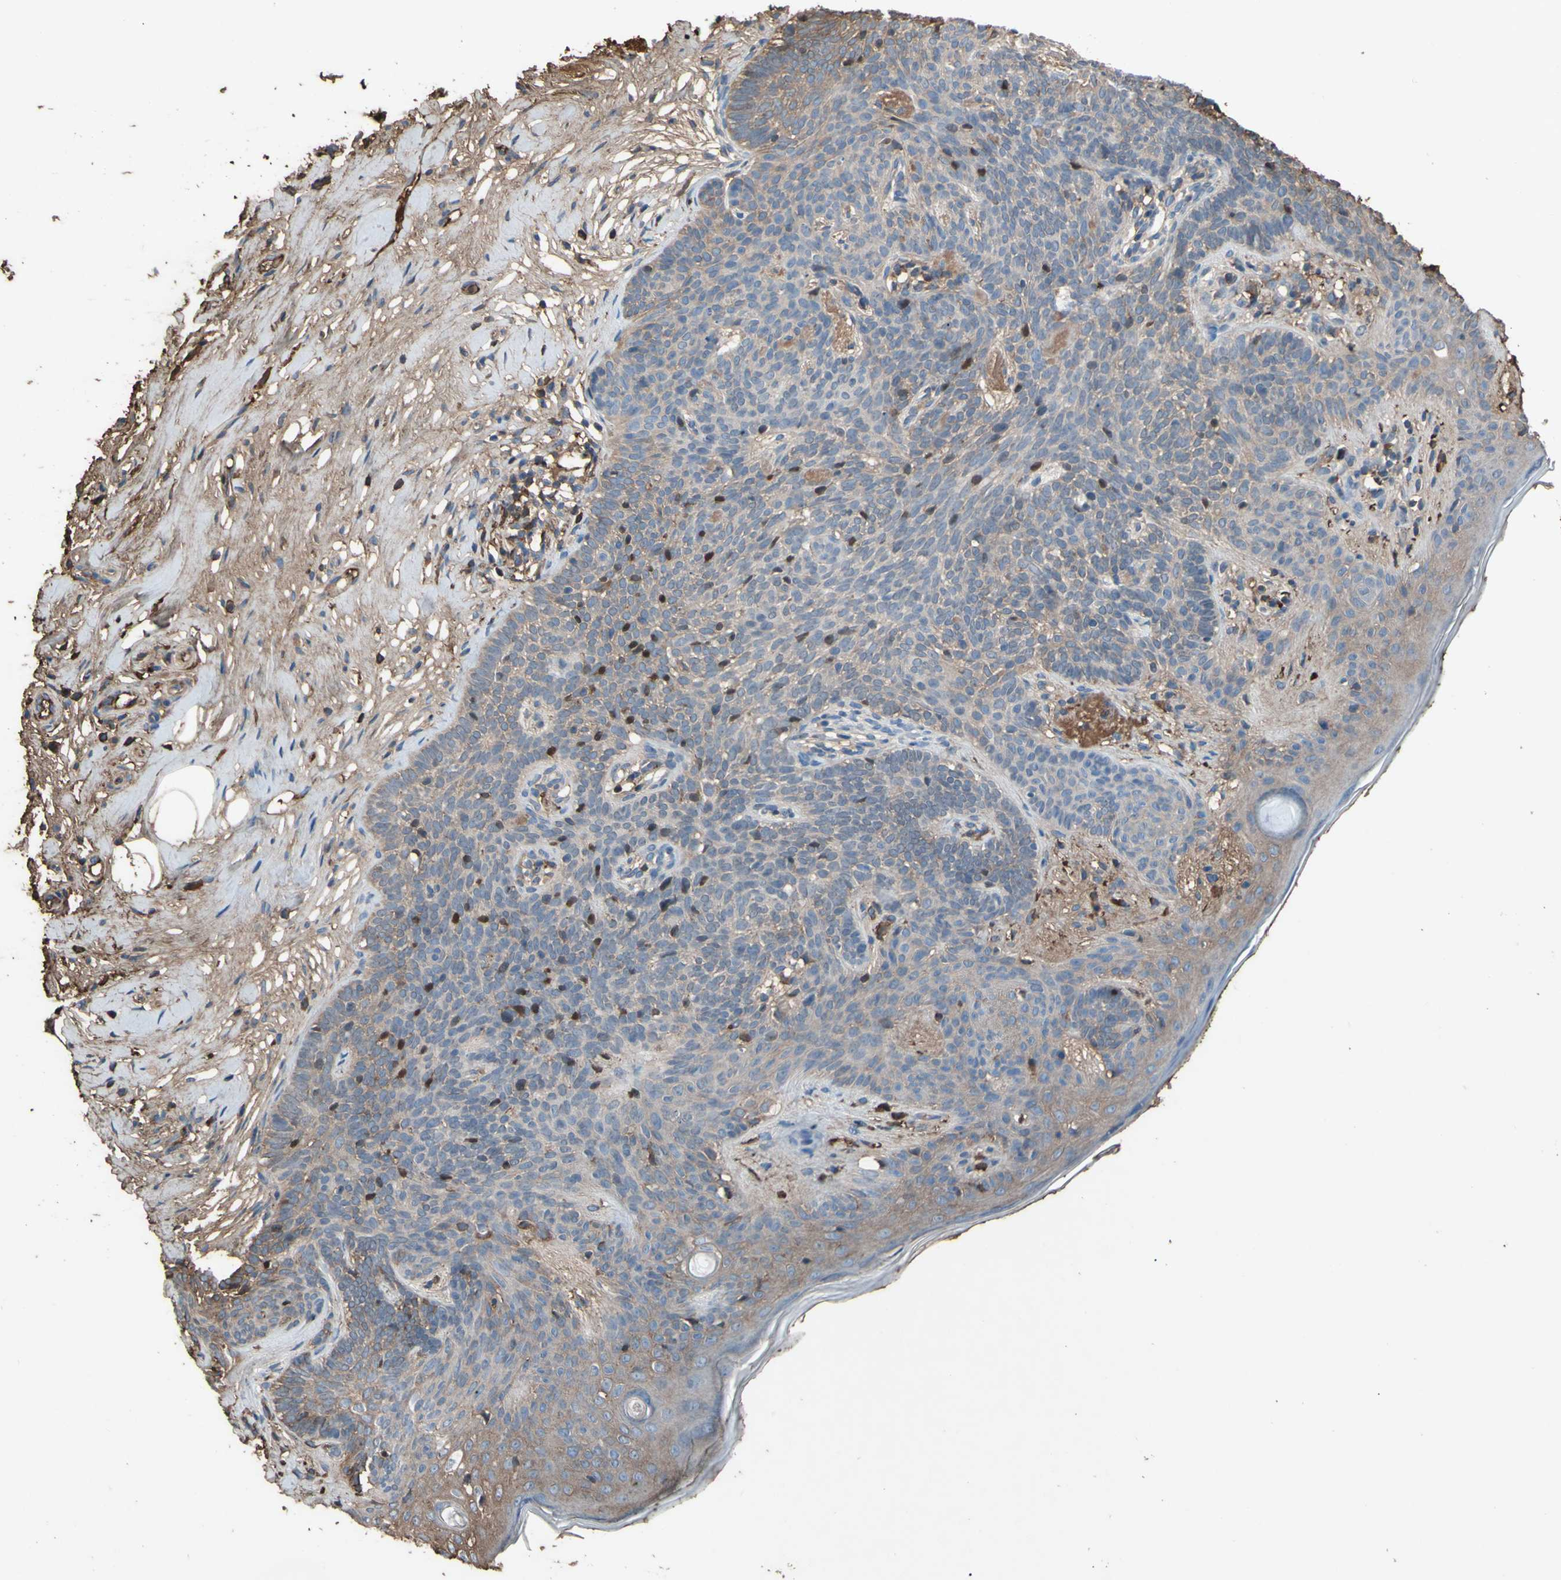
{"staining": {"intensity": "weak", "quantity": ">75%", "location": "cytoplasmic/membranous"}, "tissue": "skin cancer", "cell_type": "Tumor cells", "image_type": "cancer", "snomed": [{"axis": "morphology", "description": "Developmental malformation"}, {"axis": "morphology", "description": "Basal cell carcinoma"}, {"axis": "topography", "description": "Skin"}], "caption": "There is low levels of weak cytoplasmic/membranous expression in tumor cells of basal cell carcinoma (skin), as demonstrated by immunohistochemical staining (brown color).", "gene": "PTGDS", "patient": {"sex": "female", "age": 62}}